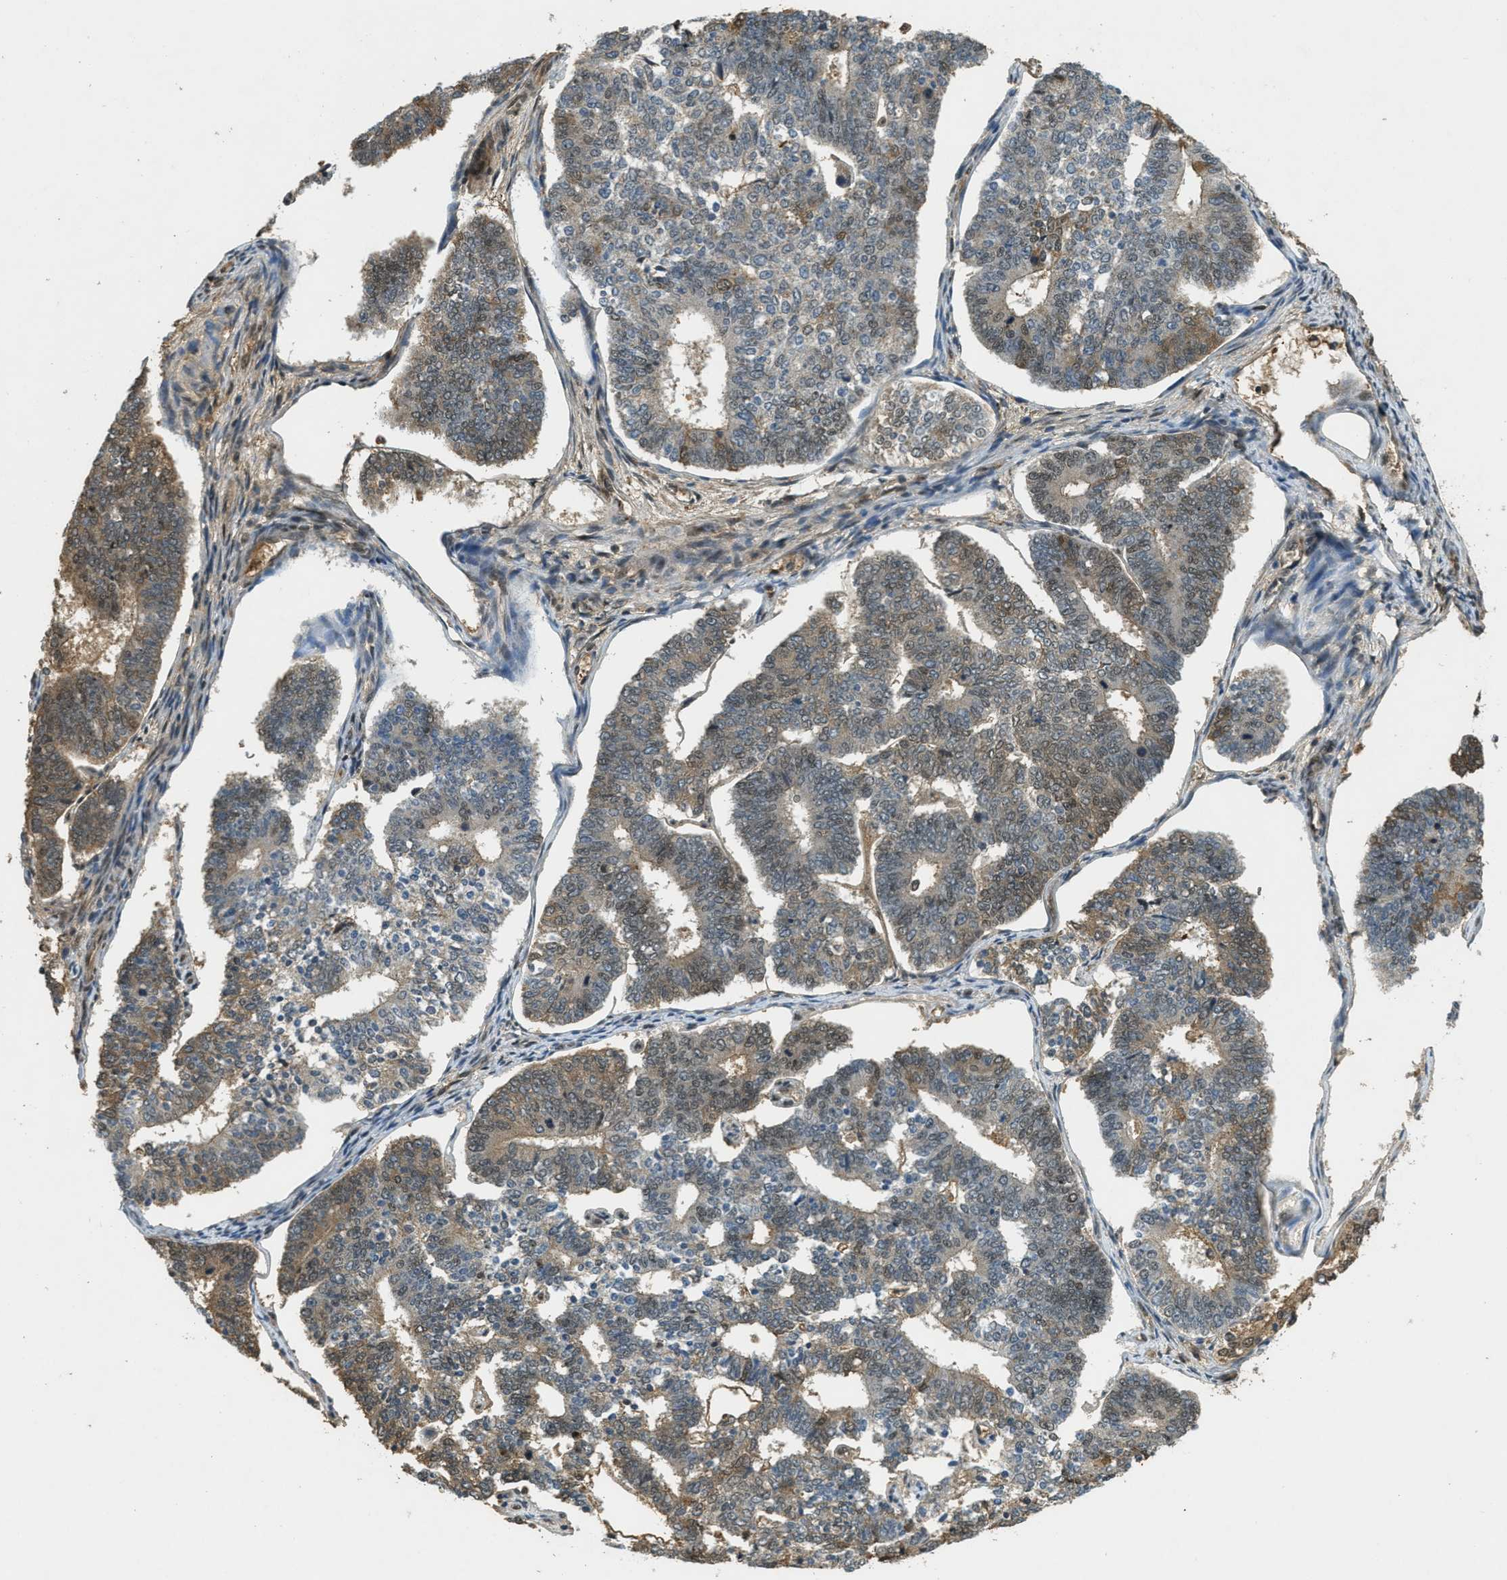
{"staining": {"intensity": "moderate", "quantity": "25%-75%", "location": "cytoplasmic/membranous,nuclear"}, "tissue": "endometrial cancer", "cell_type": "Tumor cells", "image_type": "cancer", "snomed": [{"axis": "morphology", "description": "Adenocarcinoma, NOS"}, {"axis": "topography", "description": "Endometrium"}], "caption": "Endometrial cancer (adenocarcinoma) stained with a protein marker reveals moderate staining in tumor cells.", "gene": "ZNF148", "patient": {"sex": "female", "age": 70}}